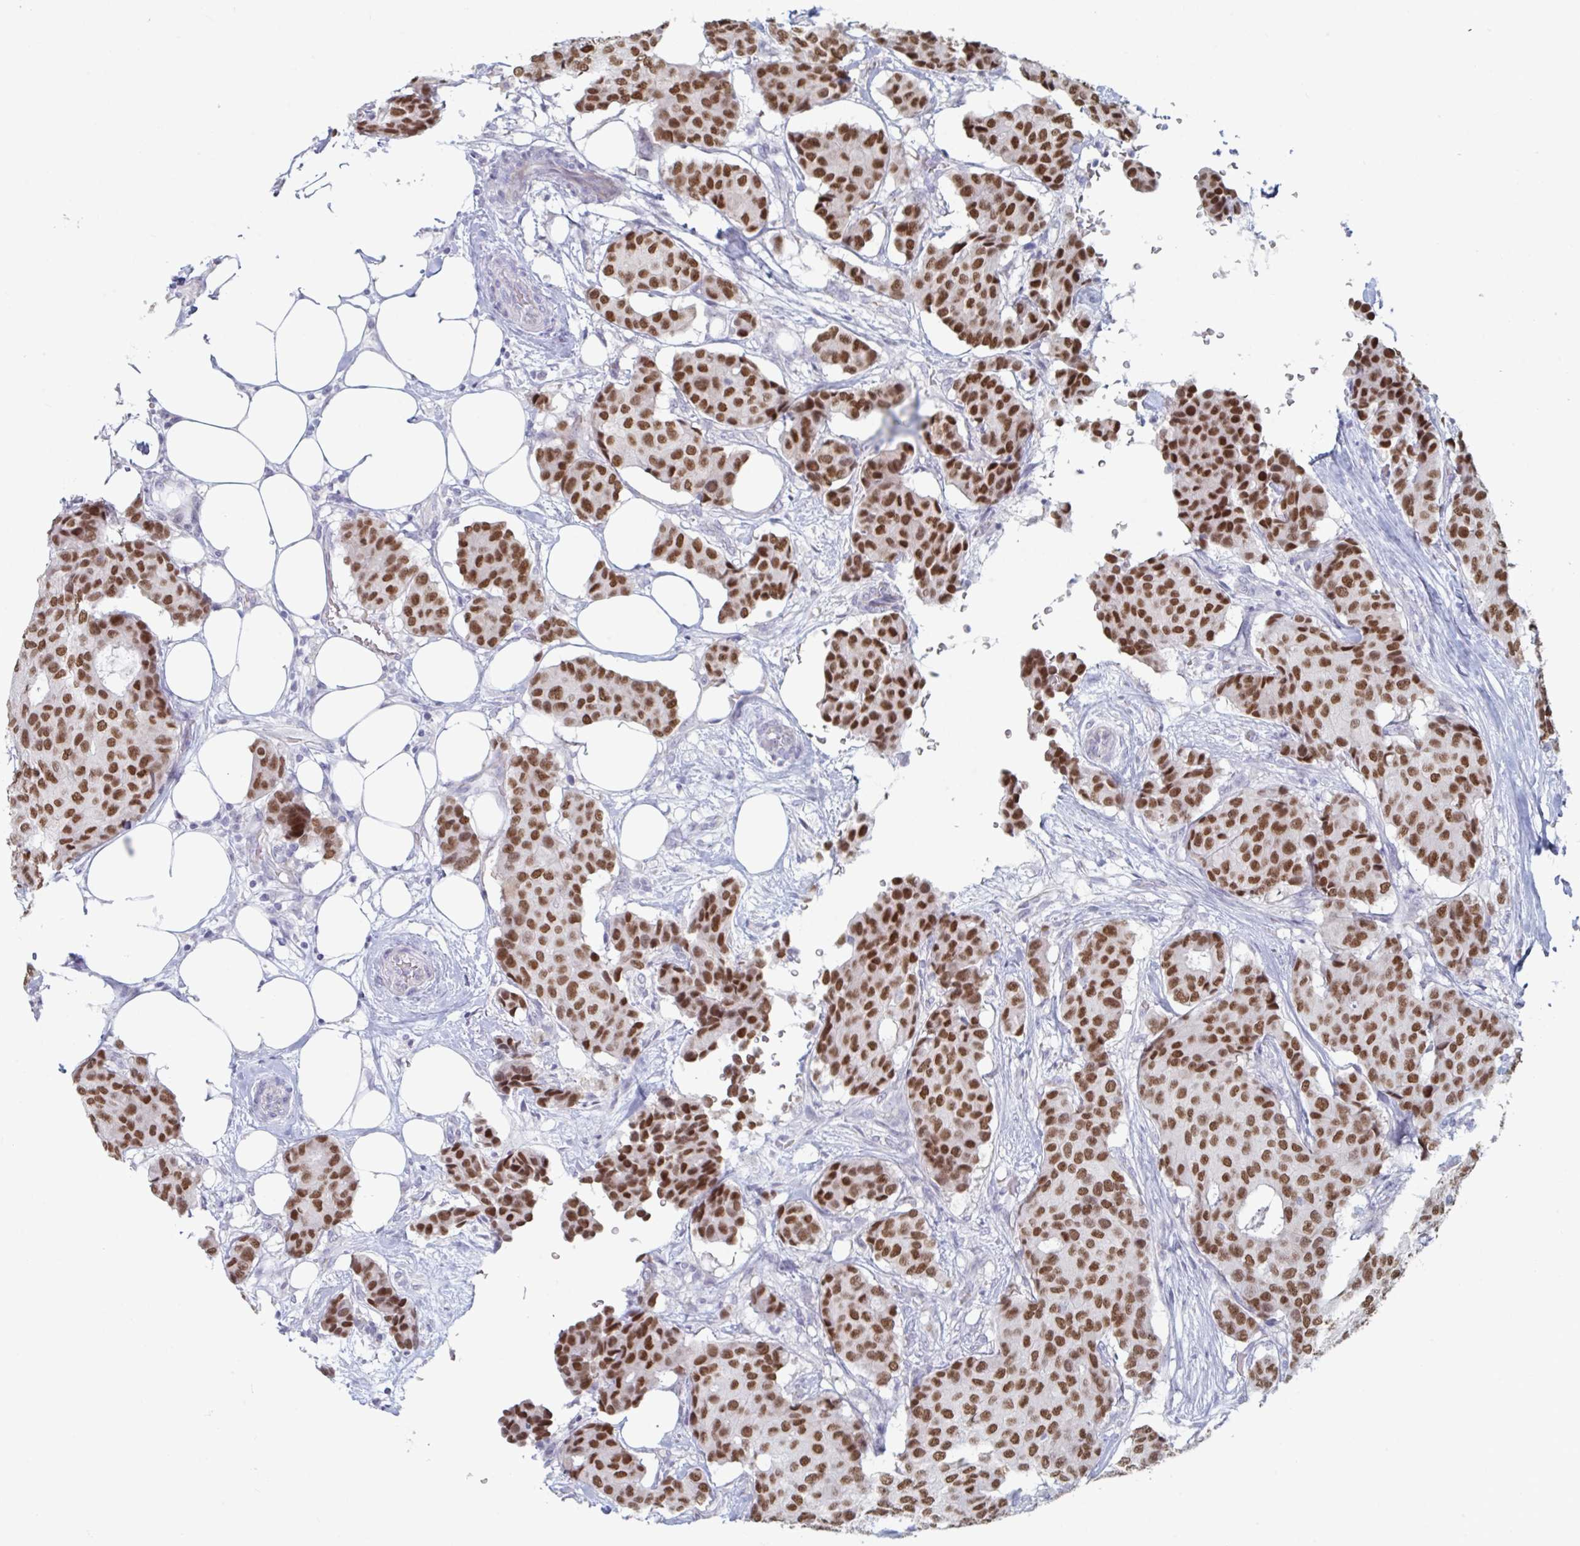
{"staining": {"intensity": "strong", "quantity": ">75%", "location": "nuclear"}, "tissue": "breast cancer", "cell_type": "Tumor cells", "image_type": "cancer", "snomed": [{"axis": "morphology", "description": "Duct carcinoma"}, {"axis": "topography", "description": "Breast"}], "caption": "Immunohistochemistry (IHC) of breast cancer (invasive ductal carcinoma) reveals high levels of strong nuclear expression in approximately >75% of tumor cells. (Brightfield microscopy of DAB IHC at high magnification).", "gene": "FOXA1", "patient": {"sex": "female", "age": 75}}